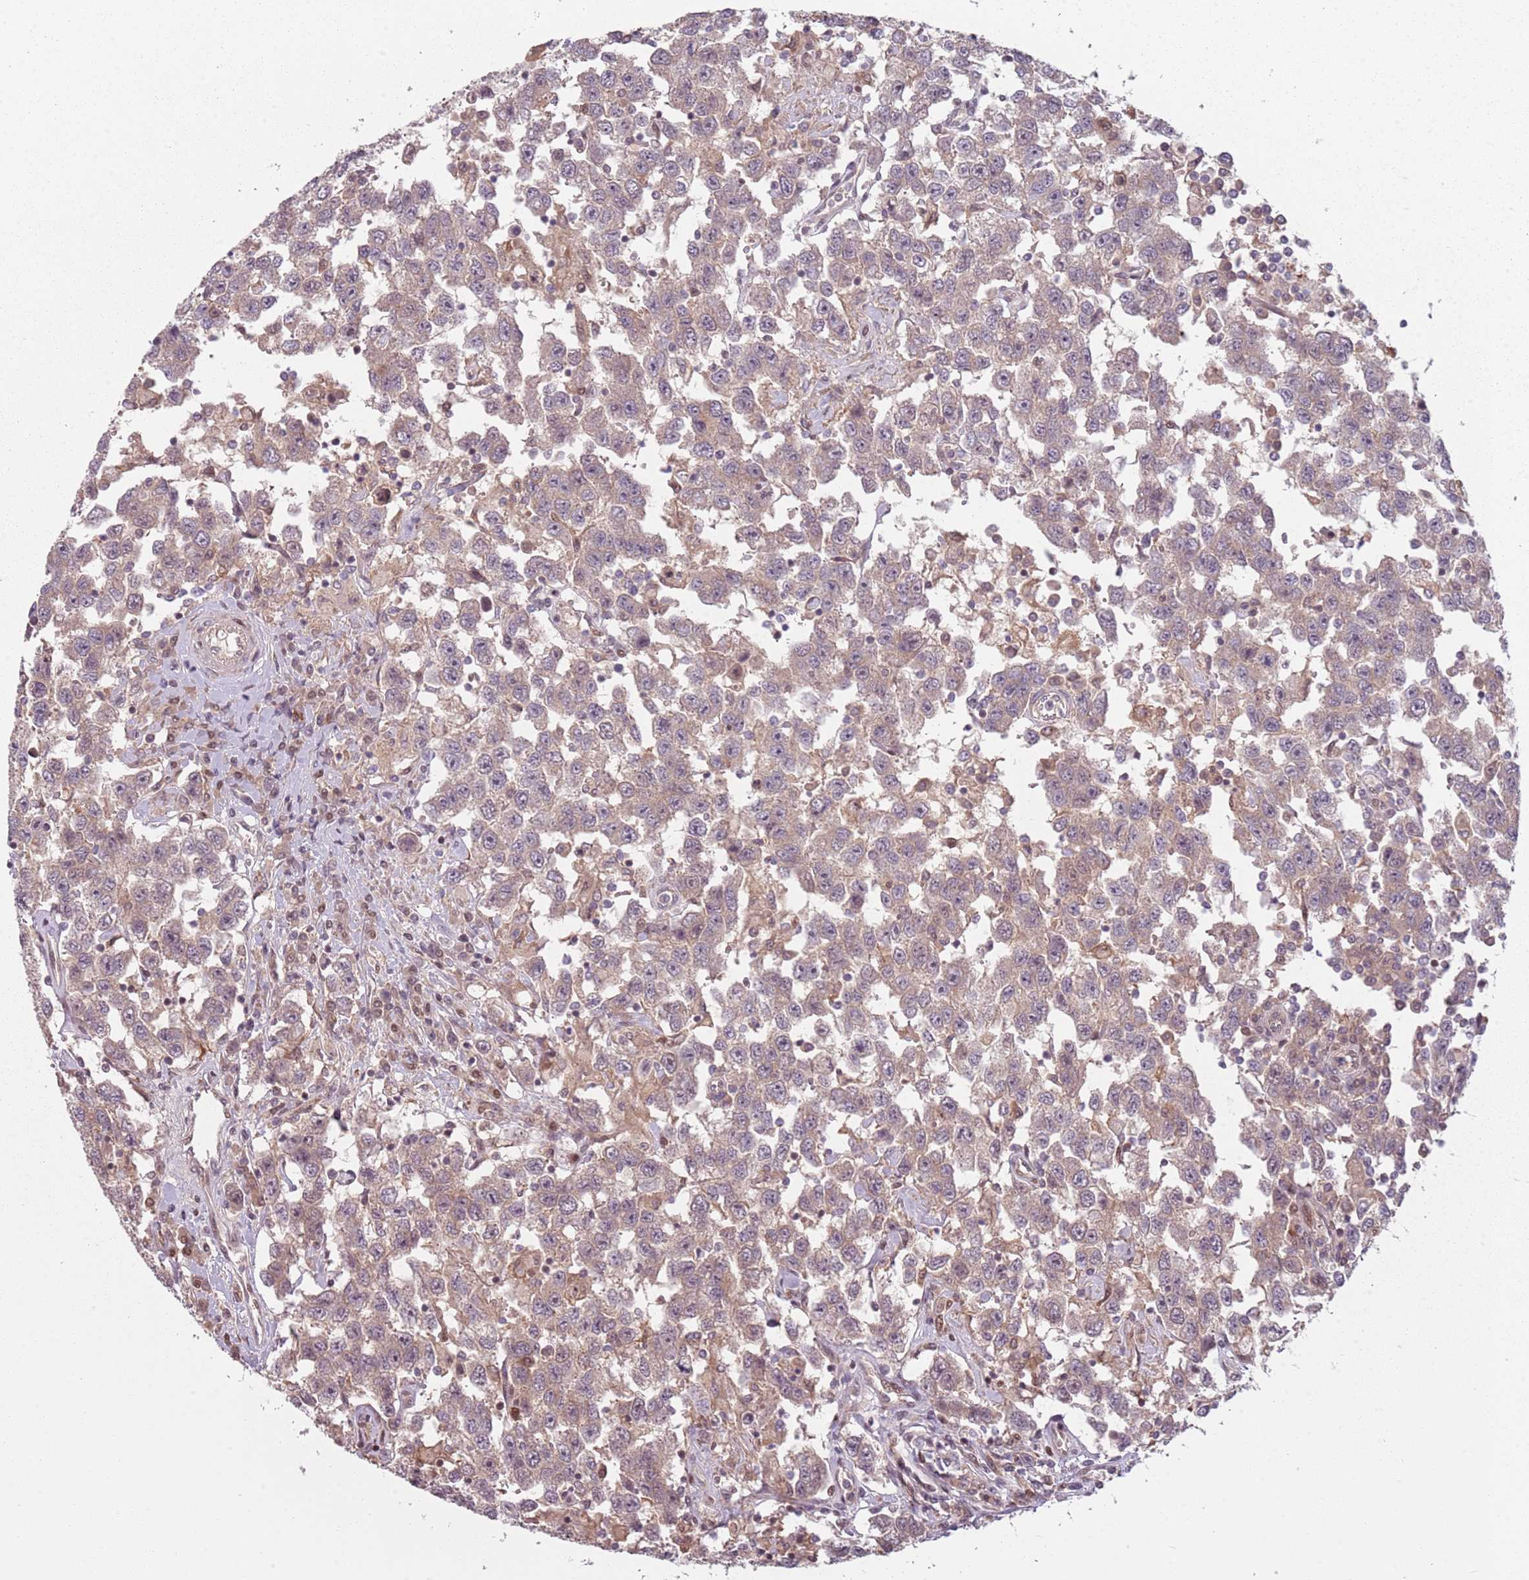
{"staining": {"intensity": "weak", "quantity": ">75%", "location": "cytoplasmic/membranous"}, "tissue": "testis cancer", "cell_type": "Tumor cells", "image_type": "cancer", "snomed": [{"axis": "morphology", "description": "Seminoma, NOS"}, {"axis": "topography", "description": "Testis"}], "caption": "A brown stain shows weak cytoplasmic/membranous staining of a protein in human testis cancer tumor cells.", "gene": "ADGRG1", "patient": {"sex": "male", "age": 41}}